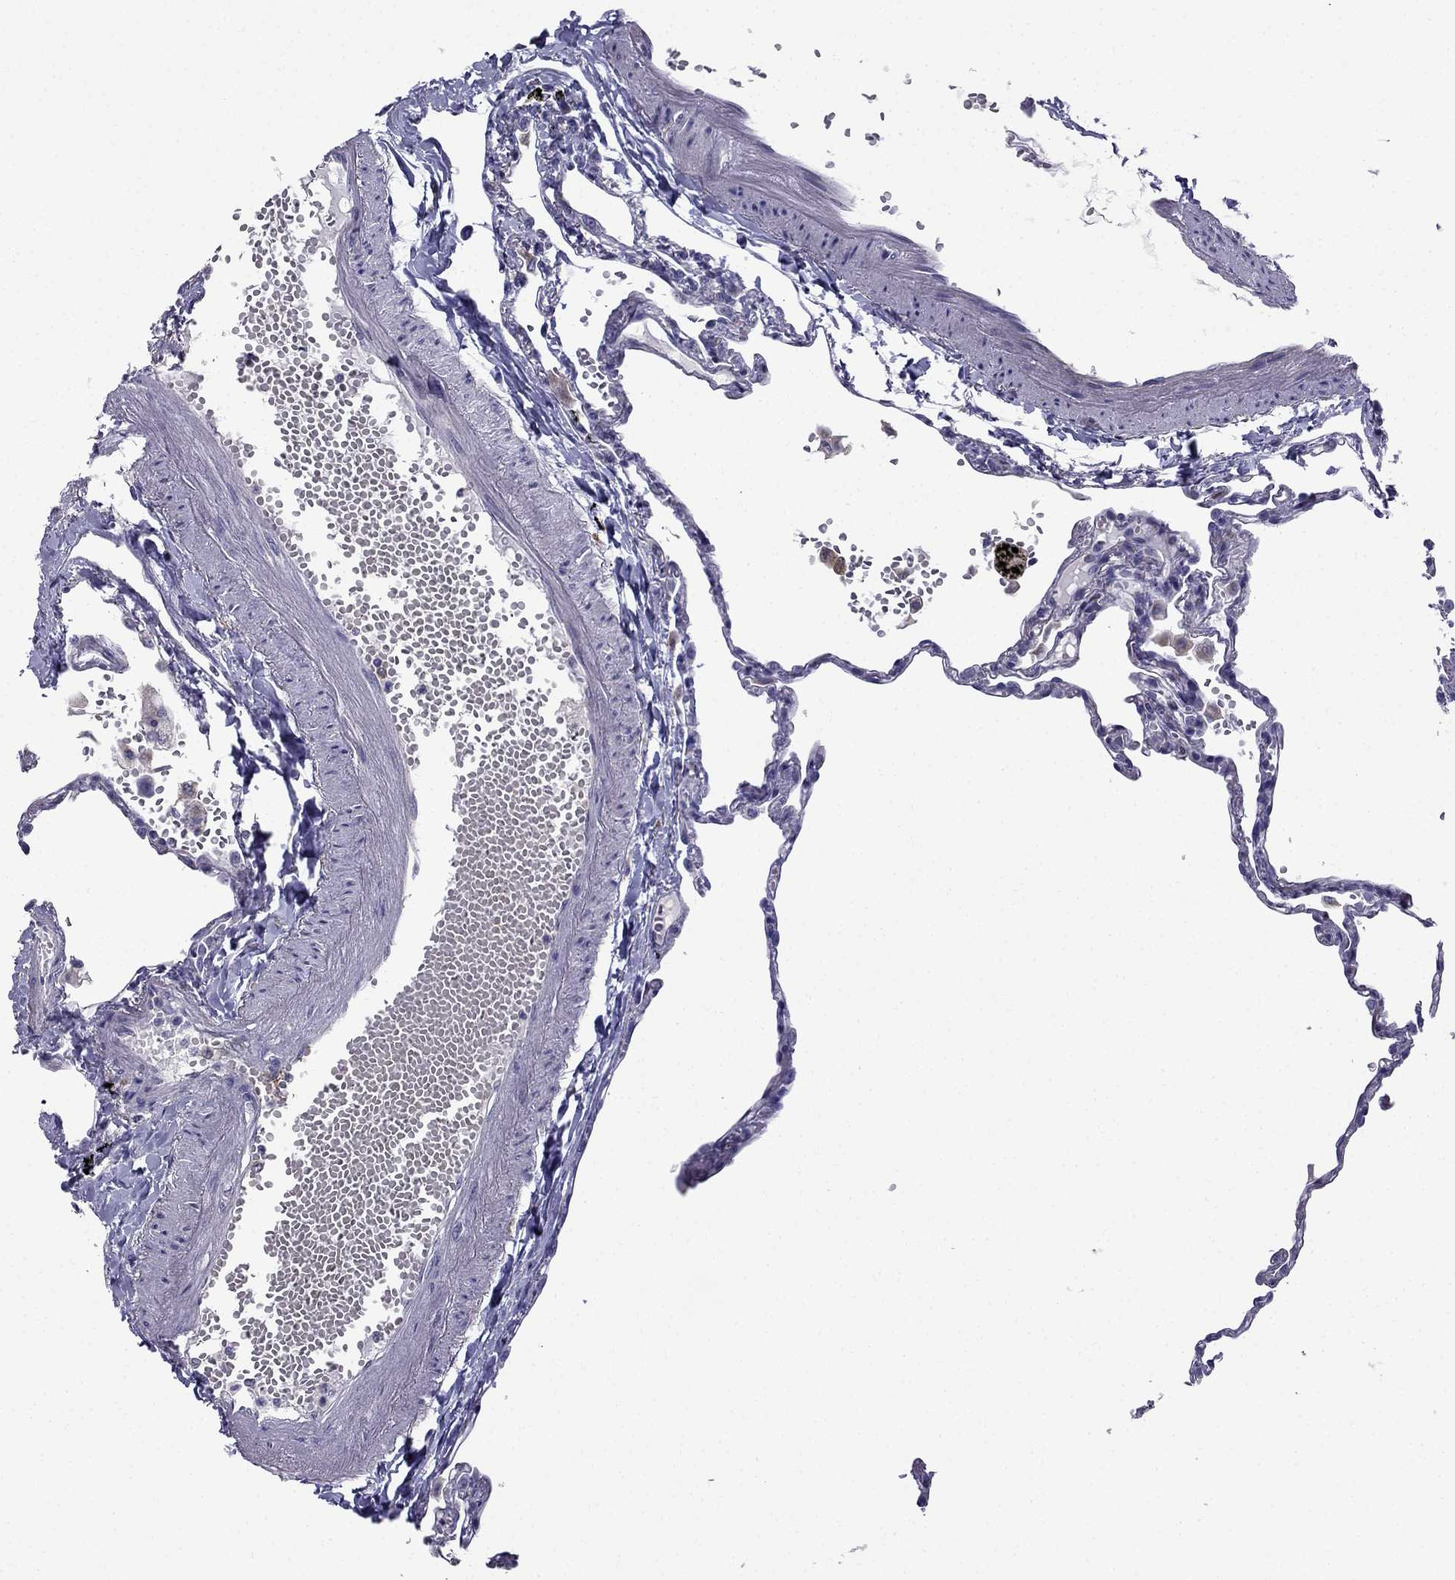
{"staining": {"intensity": "negative", "quantity": "none", "location": "none"}, "tissue": "lung", "cell_type": "Alveolar cells", "image_type": "normal", "snomed": [{"axis": "morphology", "description": "Normal tissue, NOS"}, {"axis": "topography", "description": "Lung"}], "caption": "Alveolar cells show no significant positivity in benign lung. (Immunohistochemistry, brightfield microscopy, high magnification).", "gene": "SLC6A2", "patient": {"sex": "male", "age": 78}}